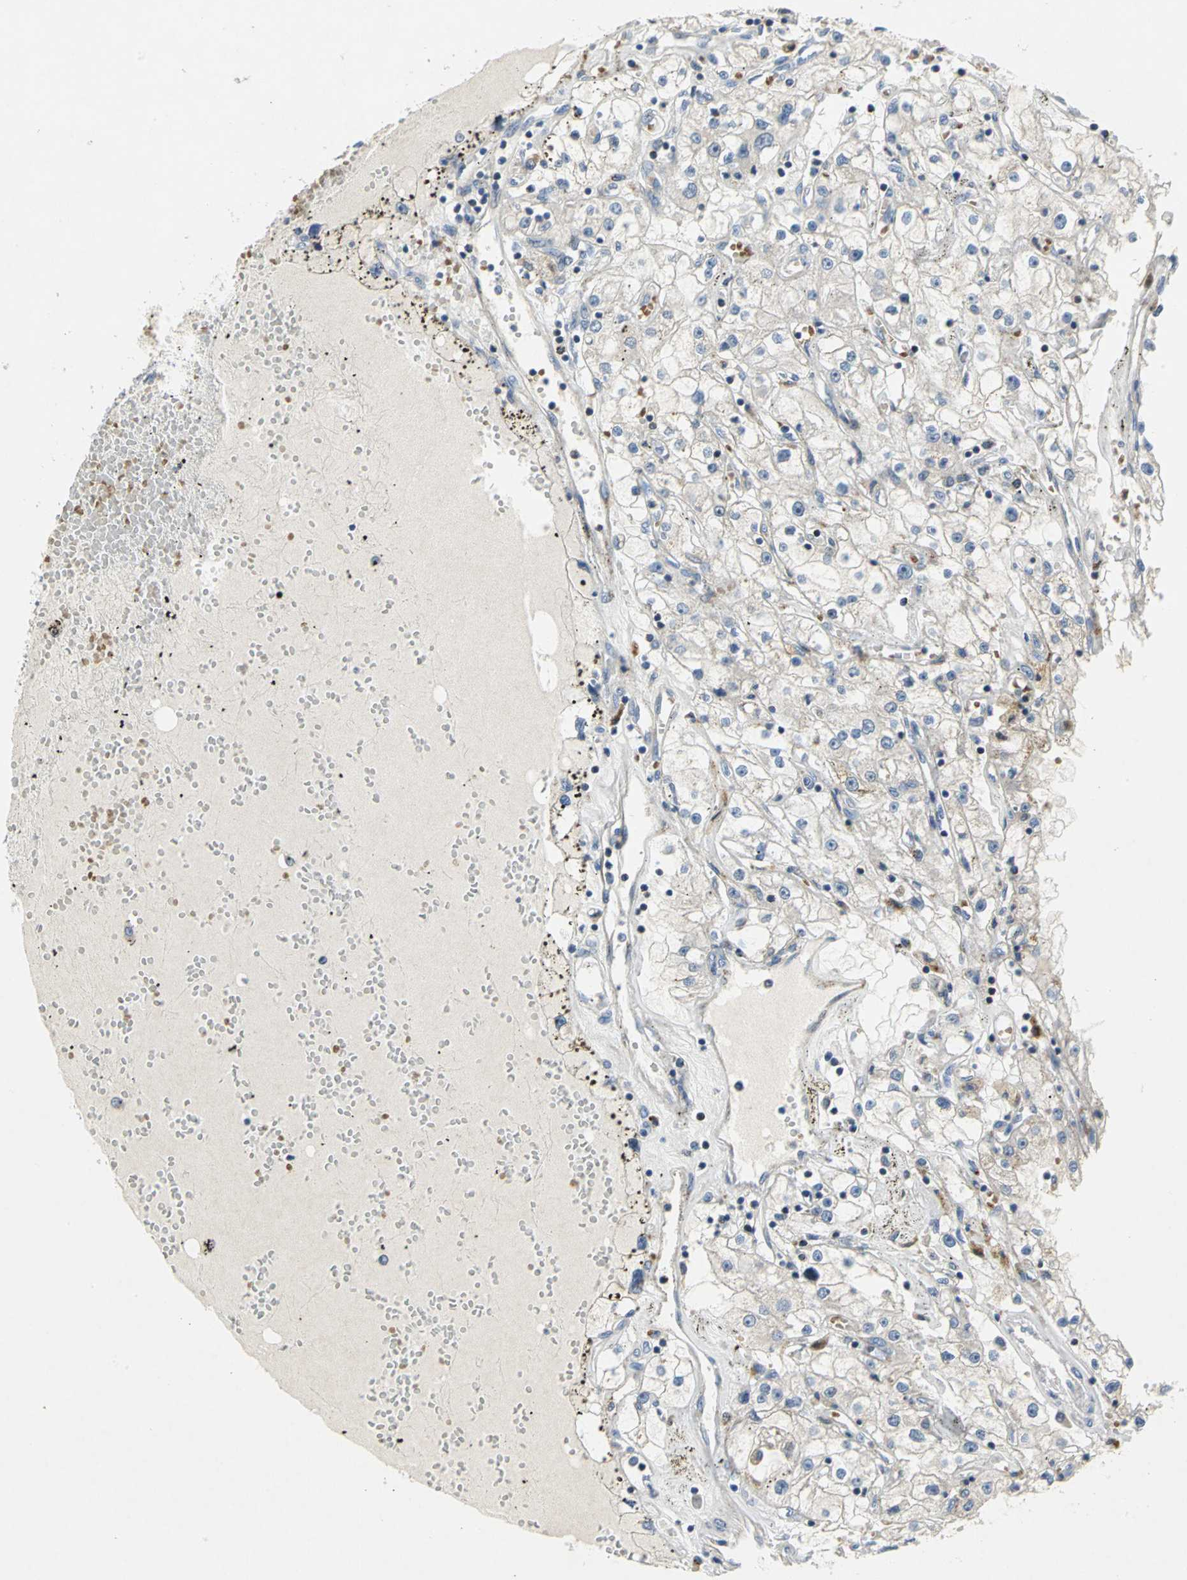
{"staining": {"intensity": "negative", "quantity": "none", "location": "none"}, "tissue": "renal cancer", "cell_type": "Tumor cells", "image_type": "cancer", "snomed": [{"axis": "morphology", "description": "Adenocarcinoma, NOS"}, {"axis": "topography", "description": "Kidney"}], "caption": "This is a image of immunohistochemistry (IHC) staining of renal cancer, which shows no staining in tumor cells.", "gene": "SPPL2B", "patient": {"sex": "male", "age": 56}}